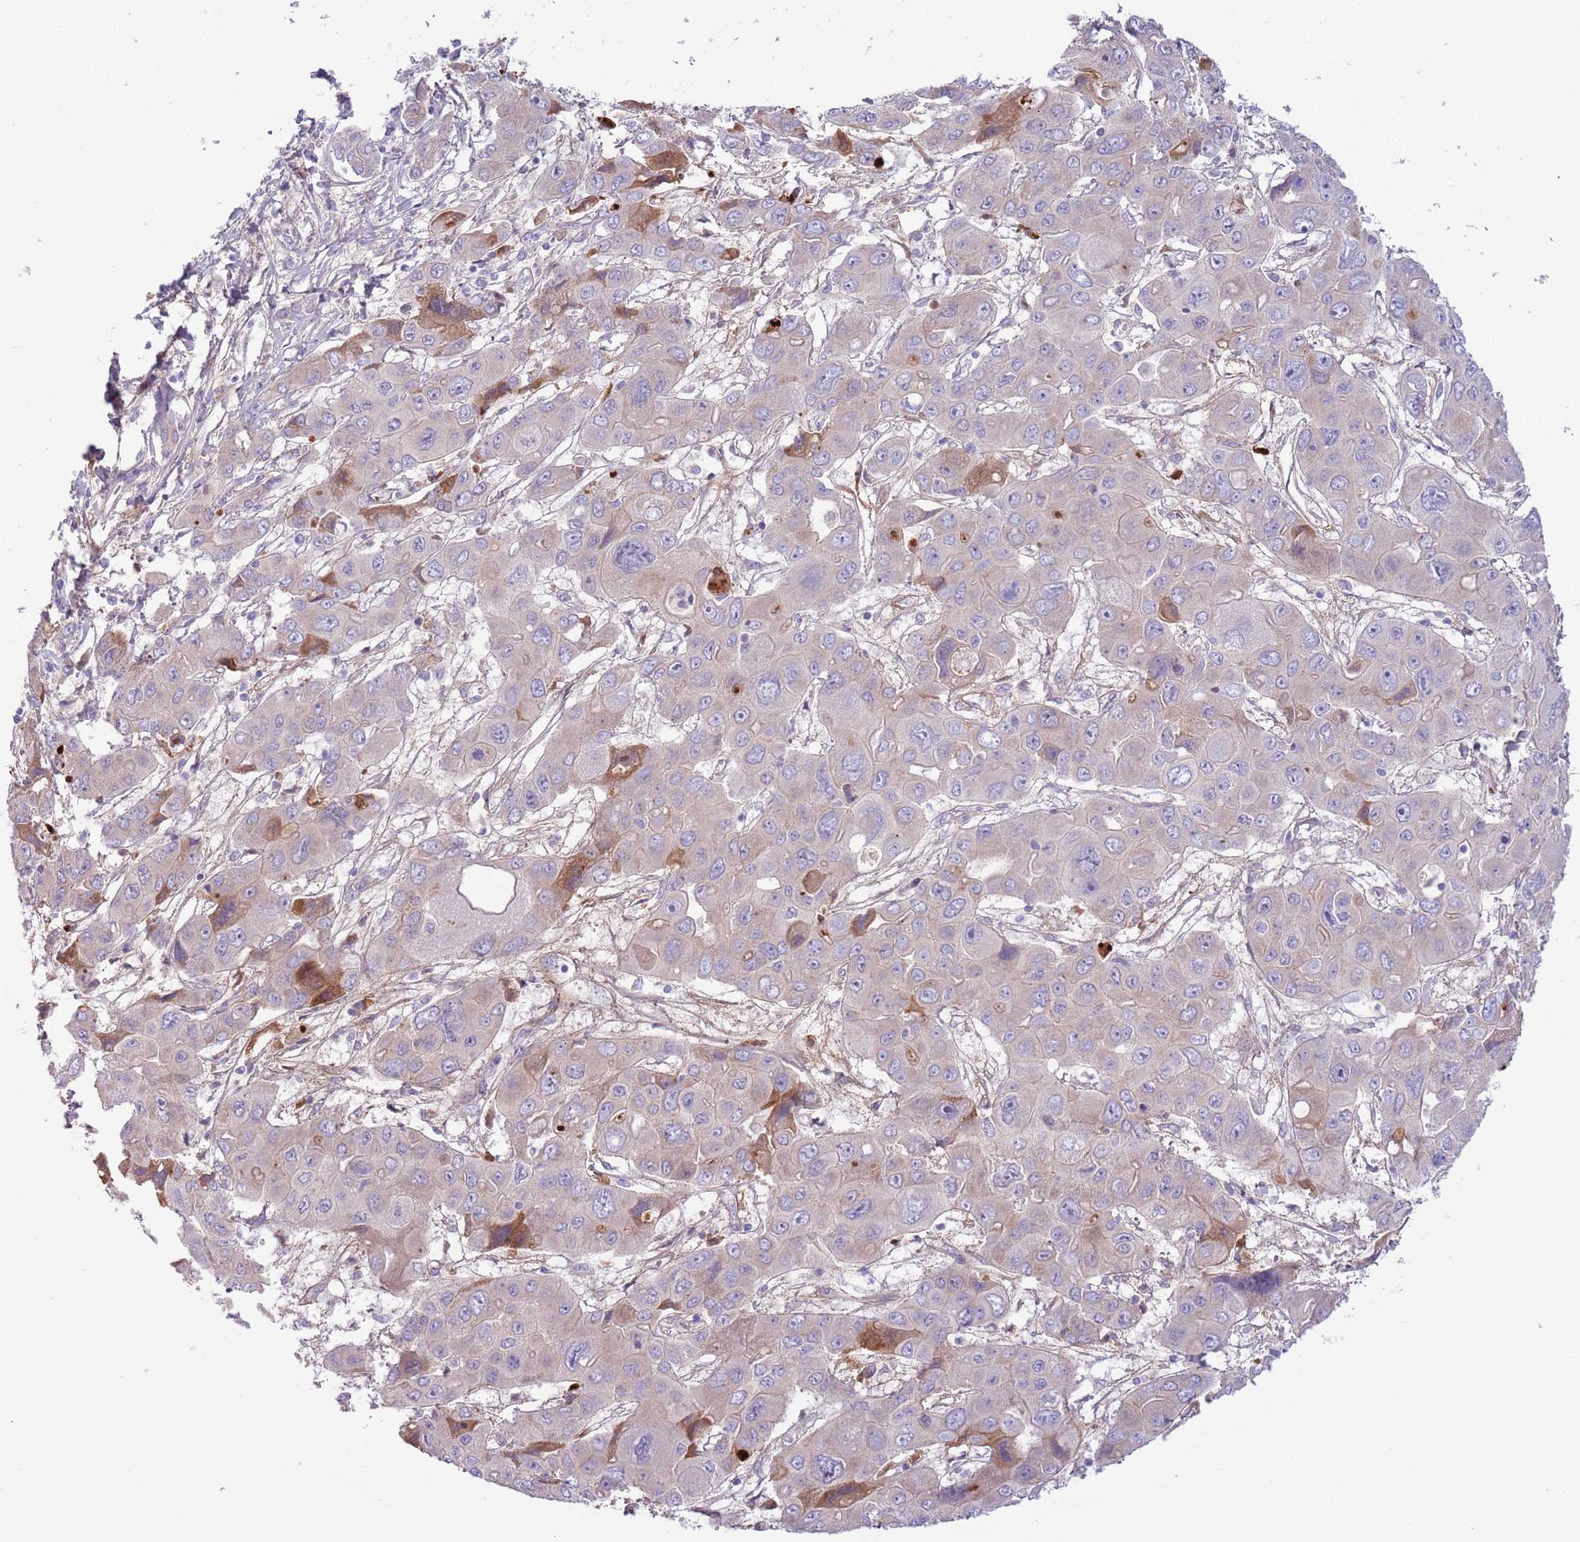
{"staining": {"intensity": "moderate", "quantity": "<25%", "location": "cytoplasmic/membranous"}, "tissue": "liver cancer", "cell_type": "Tumor cells", "image_type": "cancer", "snomed": [{"axis": "morphology", "description": "Cholangiocarcinoma"}, {"axis": "topography", "description": "Liver"}], "caption": "A low amount of moderate cytoplasmic/membranous positivity is present in about <25% of tumor cells in liver cholangiocarcinoma tissue. The staining was performed using DAB (3,3'-diaminobenzidine), with brown indicating positive protein expression. Nuclei are stained blue with hematoxylin.", "gene": "CFH", "patient": {"sex": "male", "age": 67}}